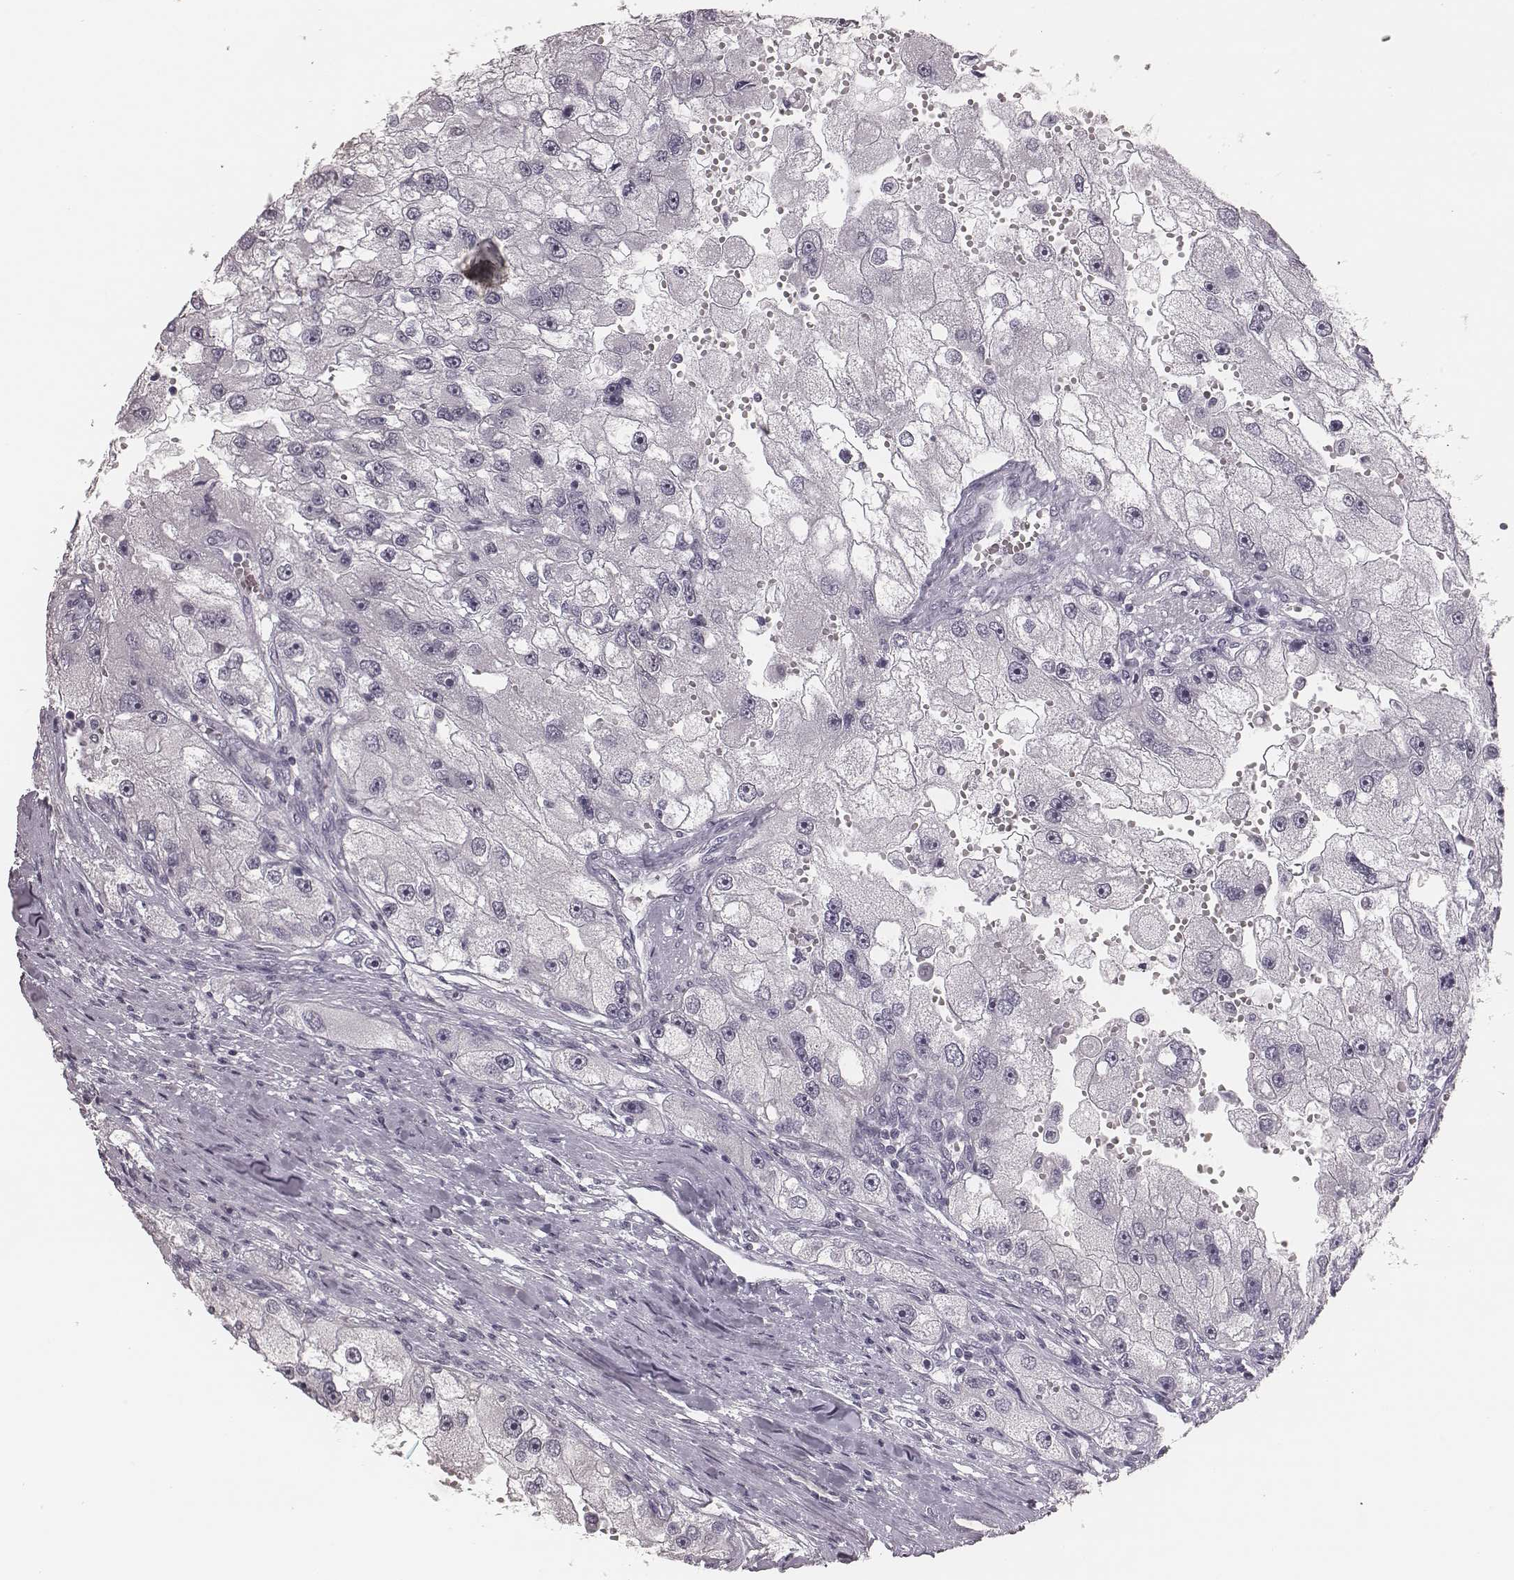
{"staining": {"intensity": "negative", "quantity": "none", "location": "none"}, "tissue": "renal cancer", "cell_type": "Tumor cells", "image_type": "cancer", "snomed": [{"axis": "morphology", "description": "Adenocarcinoma, NOS"}, {"axis": "topography", "description": "Kidney"}], "caption": "Tumor cells are negative for protein expression in human renal adenocarcinoma.", "gene": "CSHL1", "patient": {"sex": "male", "age": 63}}